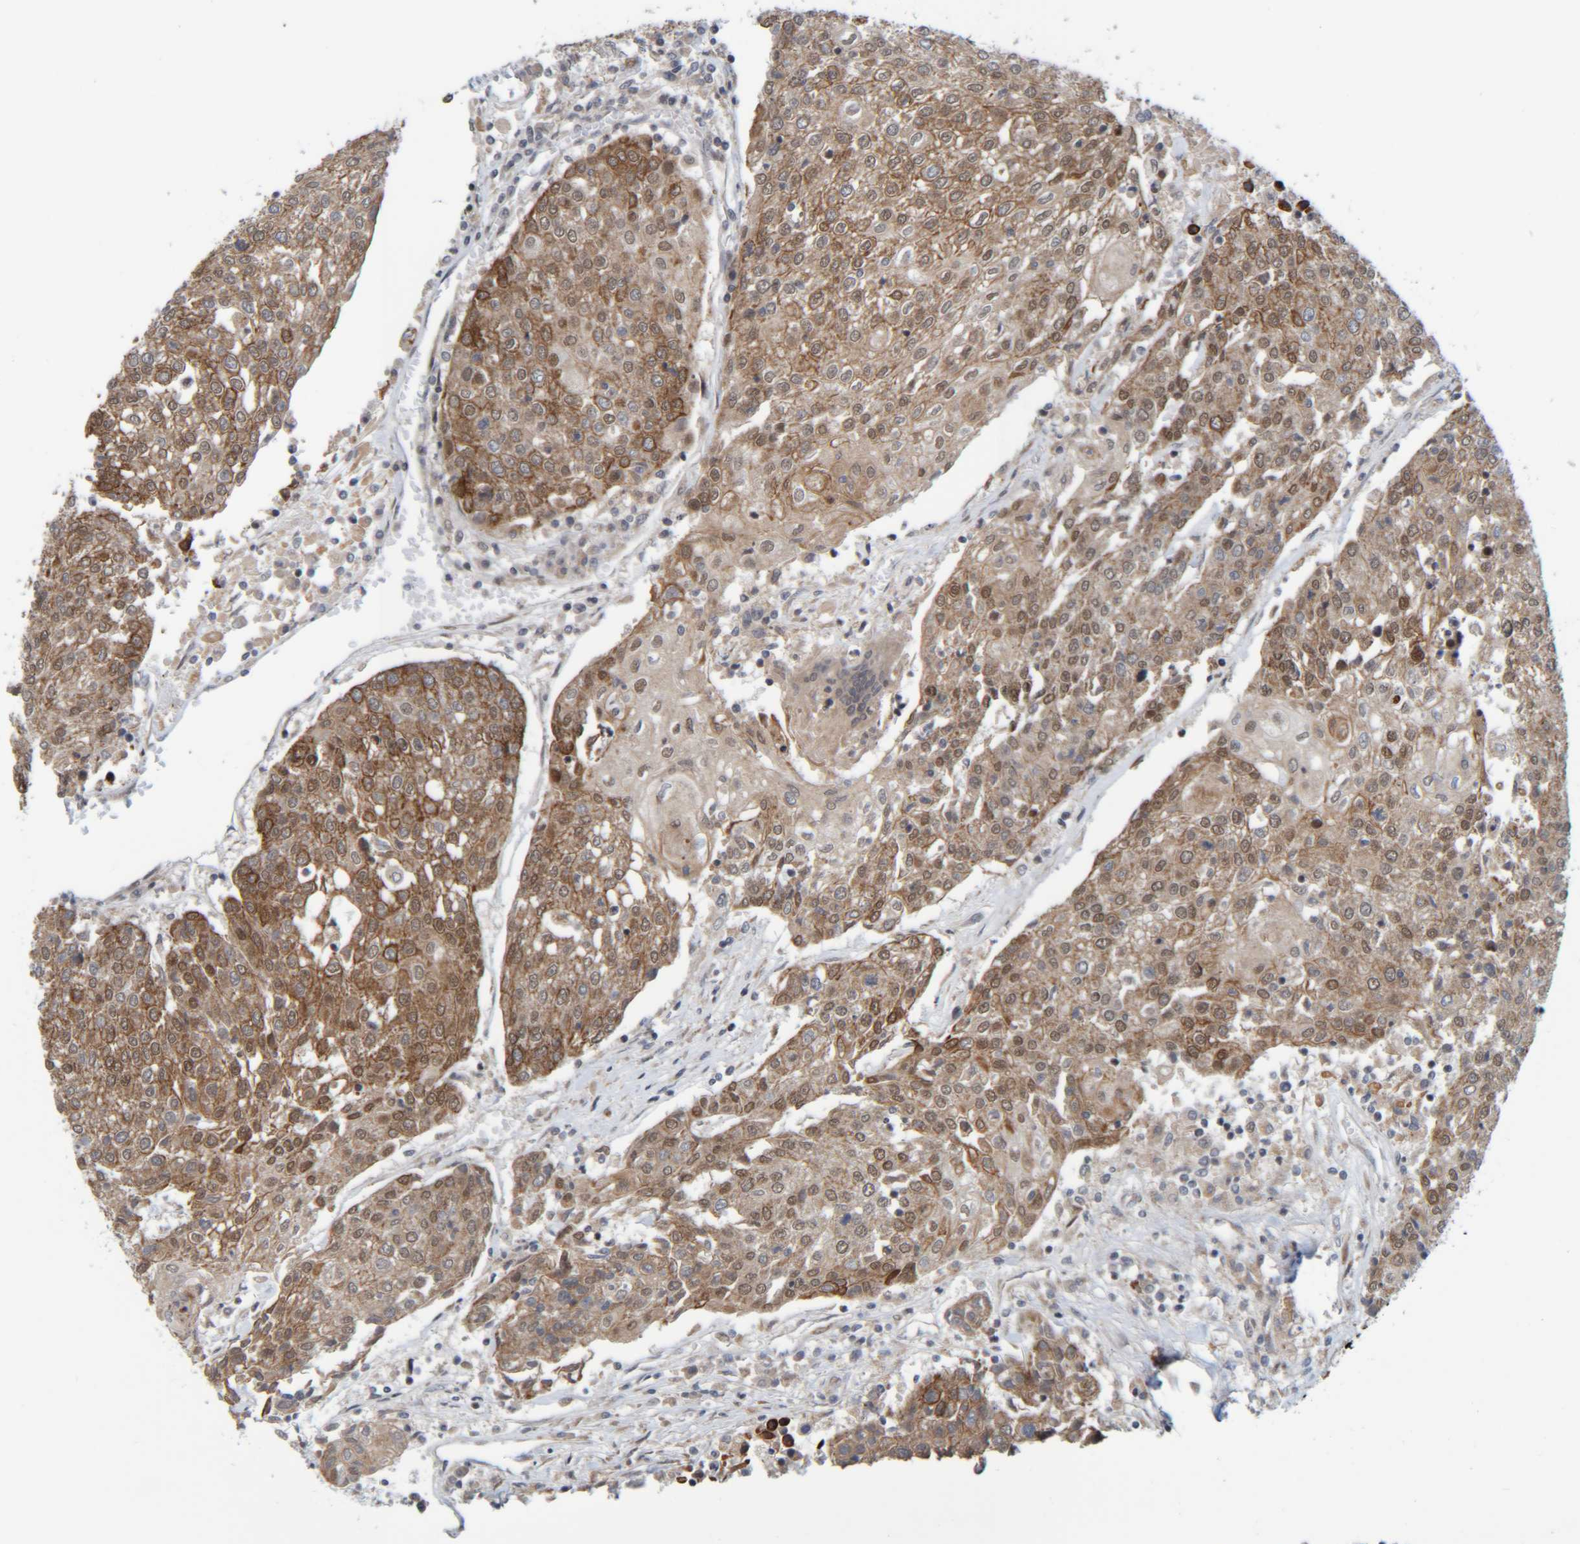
{"staining": {"intensity": "moderate", "quantity": ">75%", "location": "cytoplasmic/membranous"}, "tissue": "urothelial cancer", "cell_type": "Tumor cells", "image_type": "cancer", "snomed": [{"axis": "morphology", "description": "Urothelial carcinoma, High grade"}, {"axis": "topography", "description": "Urinary bladder"}], "caption": "The immunohistochemical stain shows moderate cytoplasmic/membranous staining in tumor cells of urothelial cancer tissue.", "gene": "CCDC57", "patient": {"sex": "female", "age": 85}}